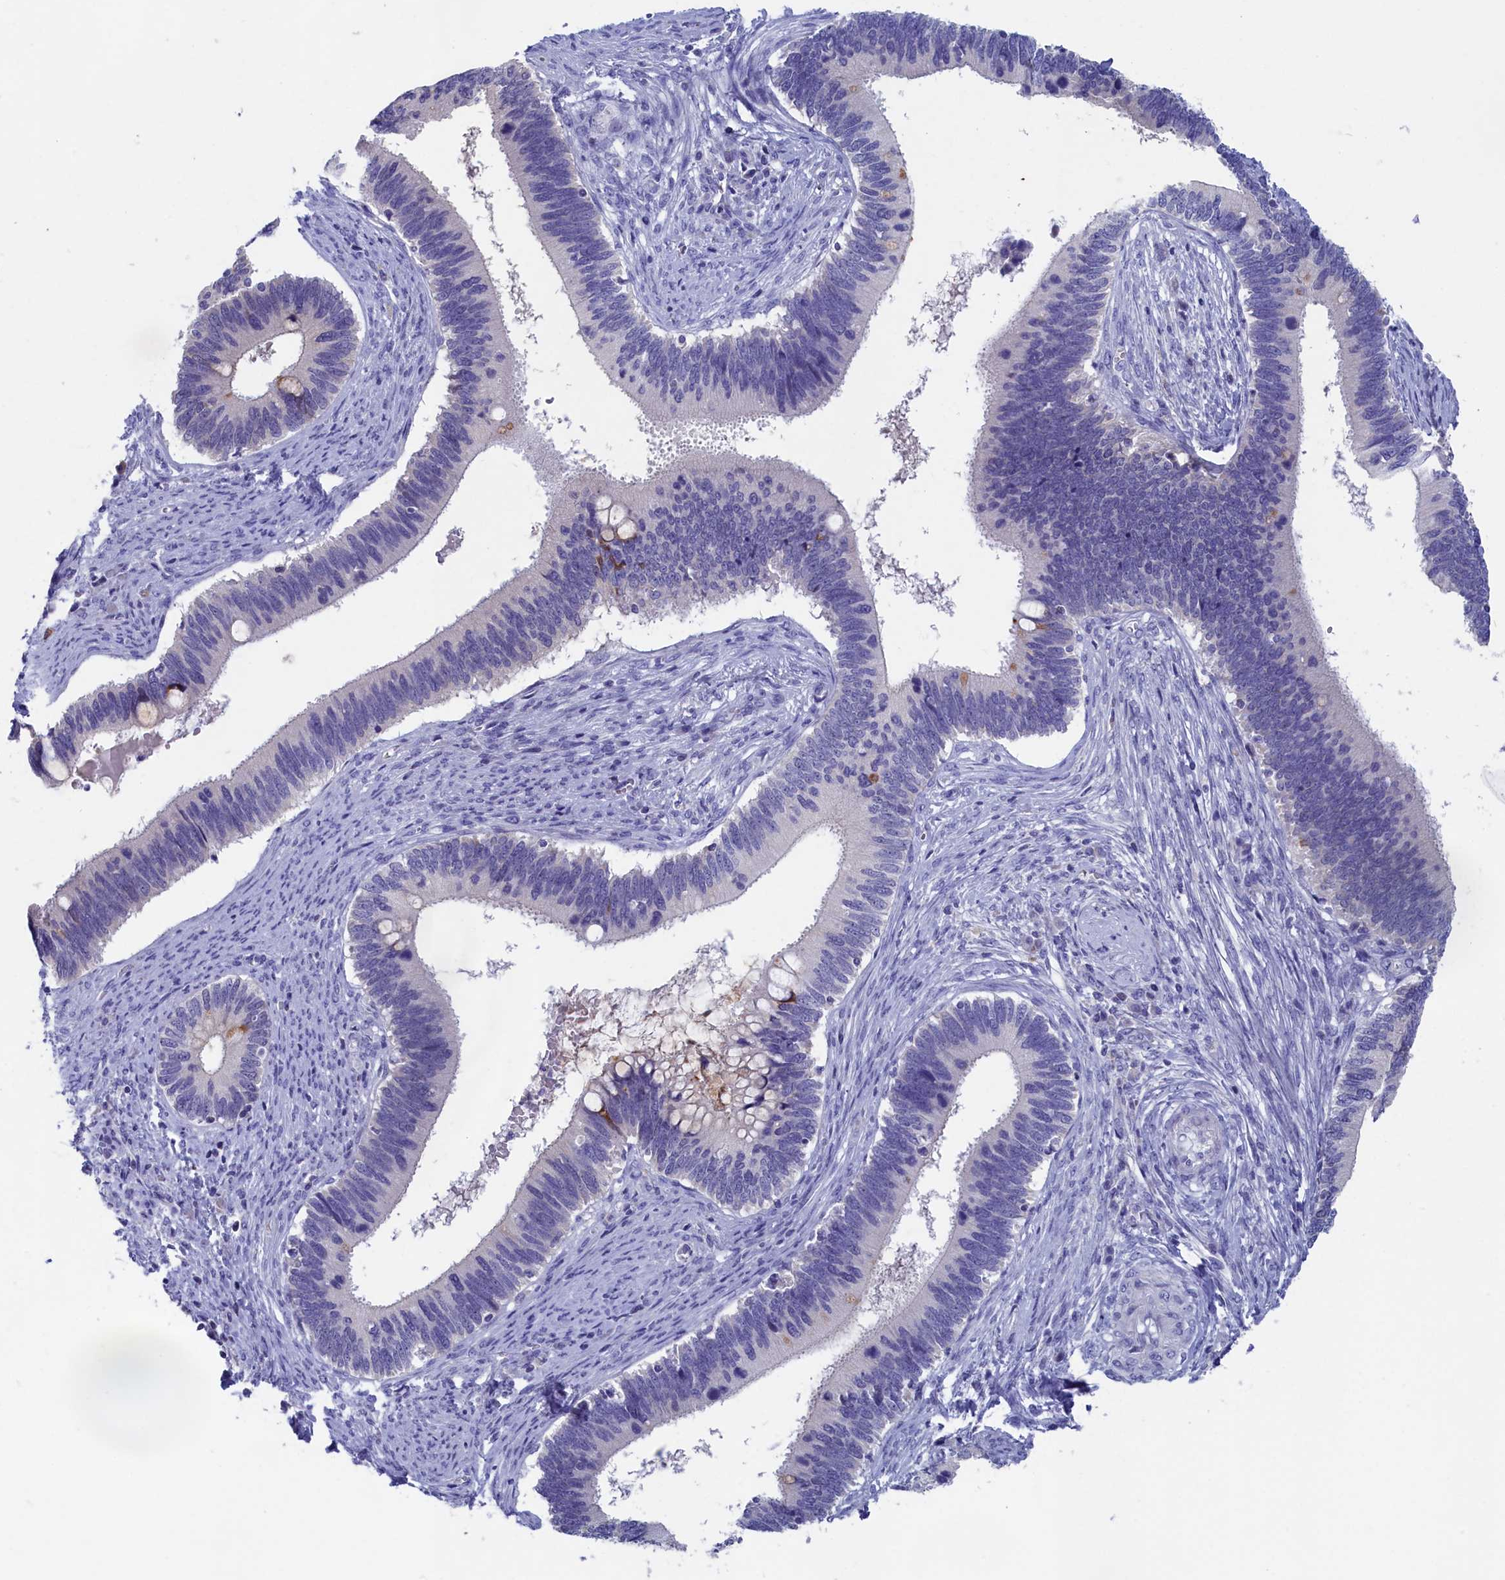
{"staining": {"intensity": "negative", "quantity": "none", "location": "none"}, "tissue": "cervical cancer", "cell_type": "Tumor cells", "image_type": "cancer", "snomed": [{"axis": "morphology", "description": "Adenocarcinoma, NOS"}, {"axis": "topography", "description": "Cervix"}], "caption": "Immunohistochemistry photomicrograph of neoplastic tissue: adenocarcinoma (cervical) stained with DAB exhibits no significant protein expression in tumor cells. (Stains: DAB (3,3'-diaminobenzidine) IHC with hematoxylin counter stain, Microscopy: brightfield microscopy at high magnification).", "gene": "PRDM12", "patient": {"sex": "female", "age": 42}}